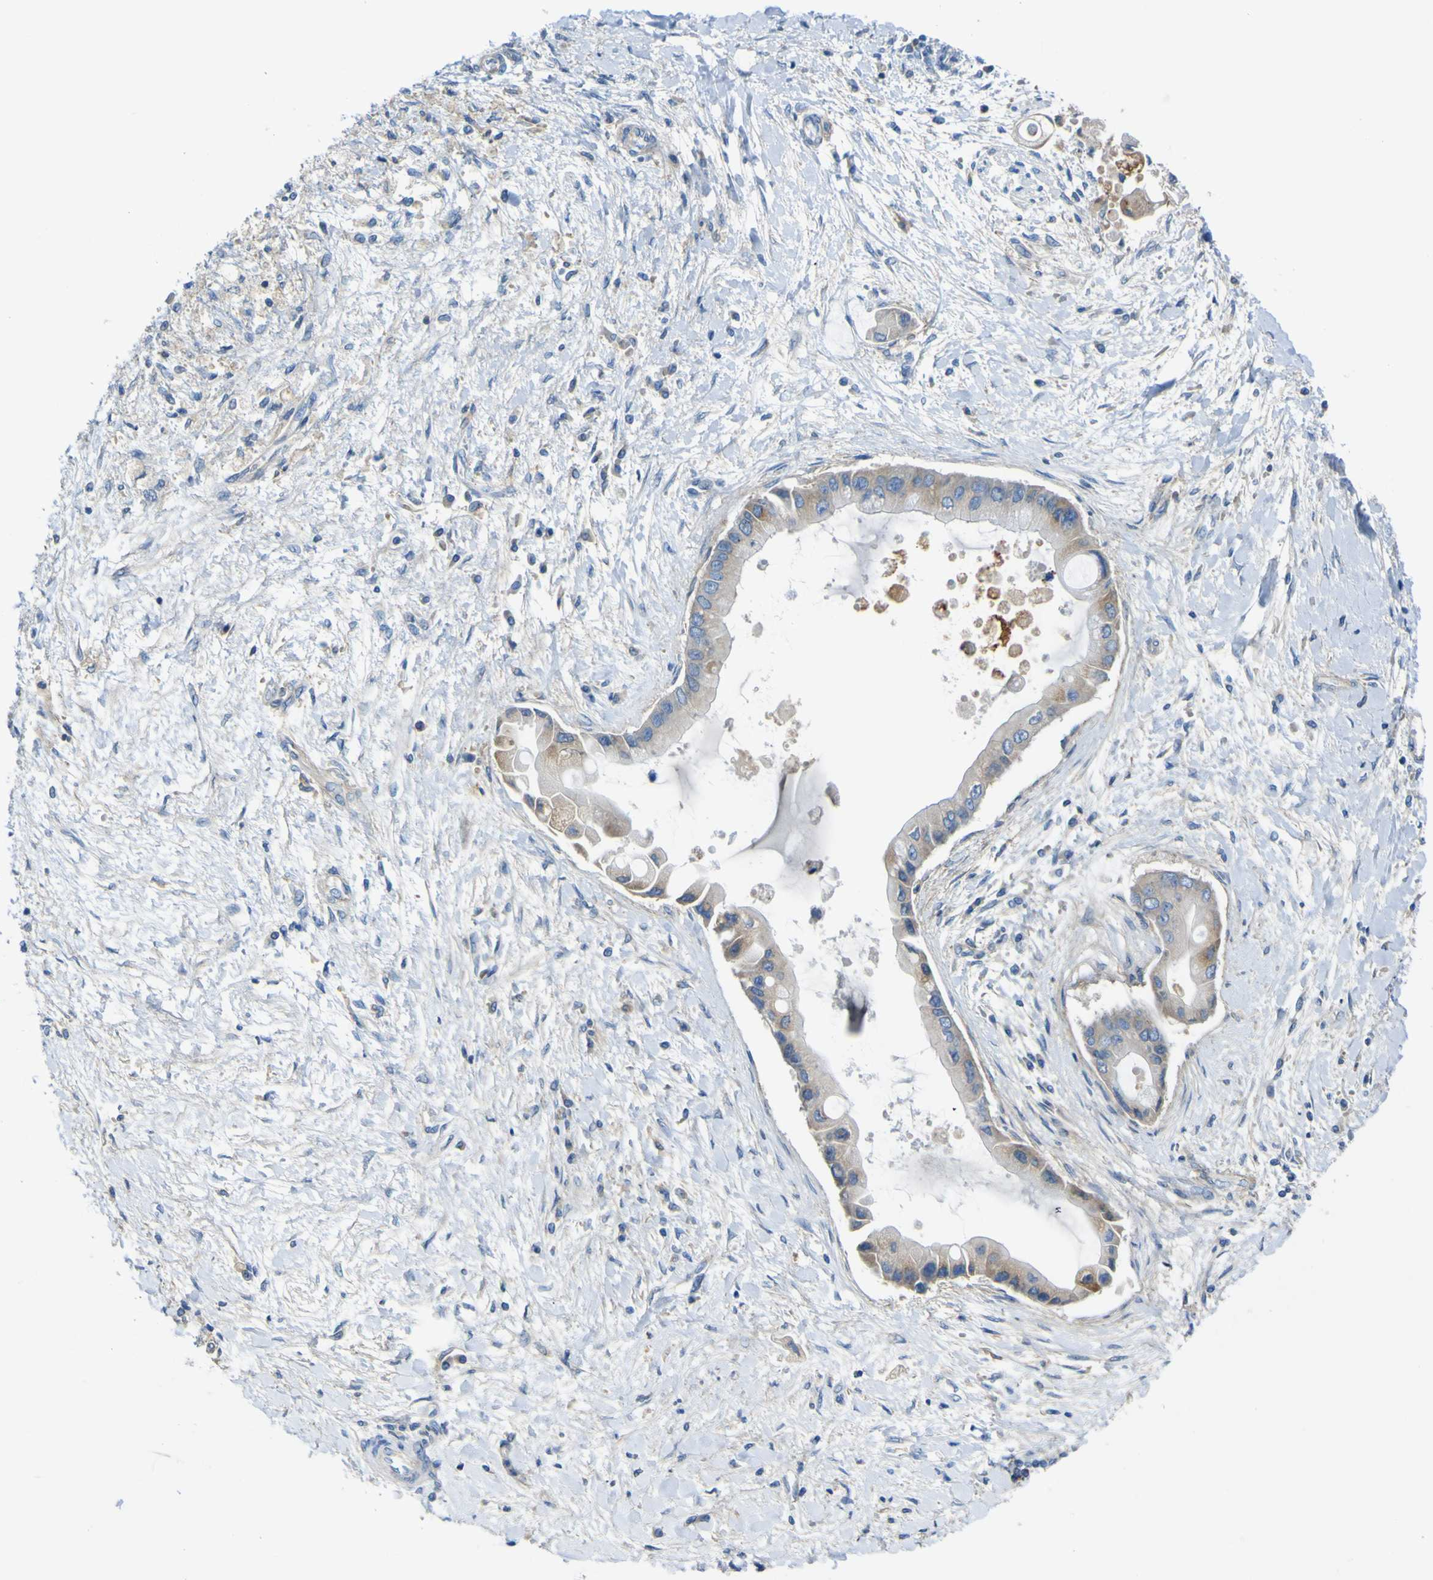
{"staining": {"intensity": "weak", "quantity": "25%-75%", "location": "cytoplasmic/membranous"}, "tissue": "liver cancer", "cell_type": "Tumor cells", "image_type": "cancer", "snomed": [{"axis": "morphology", "description": "Cholangiocarcinoma"}, {"axis": "topography", "description": "Liver"}], "caption": "Protein staining by immunohistochemistry demonstrates weak cytoplasmic/membranous staining in approximately 25%-75% of tumor cells in cholangiocarcinoma (liver). The staining was performed using DAB to visualize the protein expression in brown, while the nuclei were stained in blue with hematoxylin (Magnification: 20x).", "gene": "ADGRA2", "patient": {"sex": "male", "age": 50}}